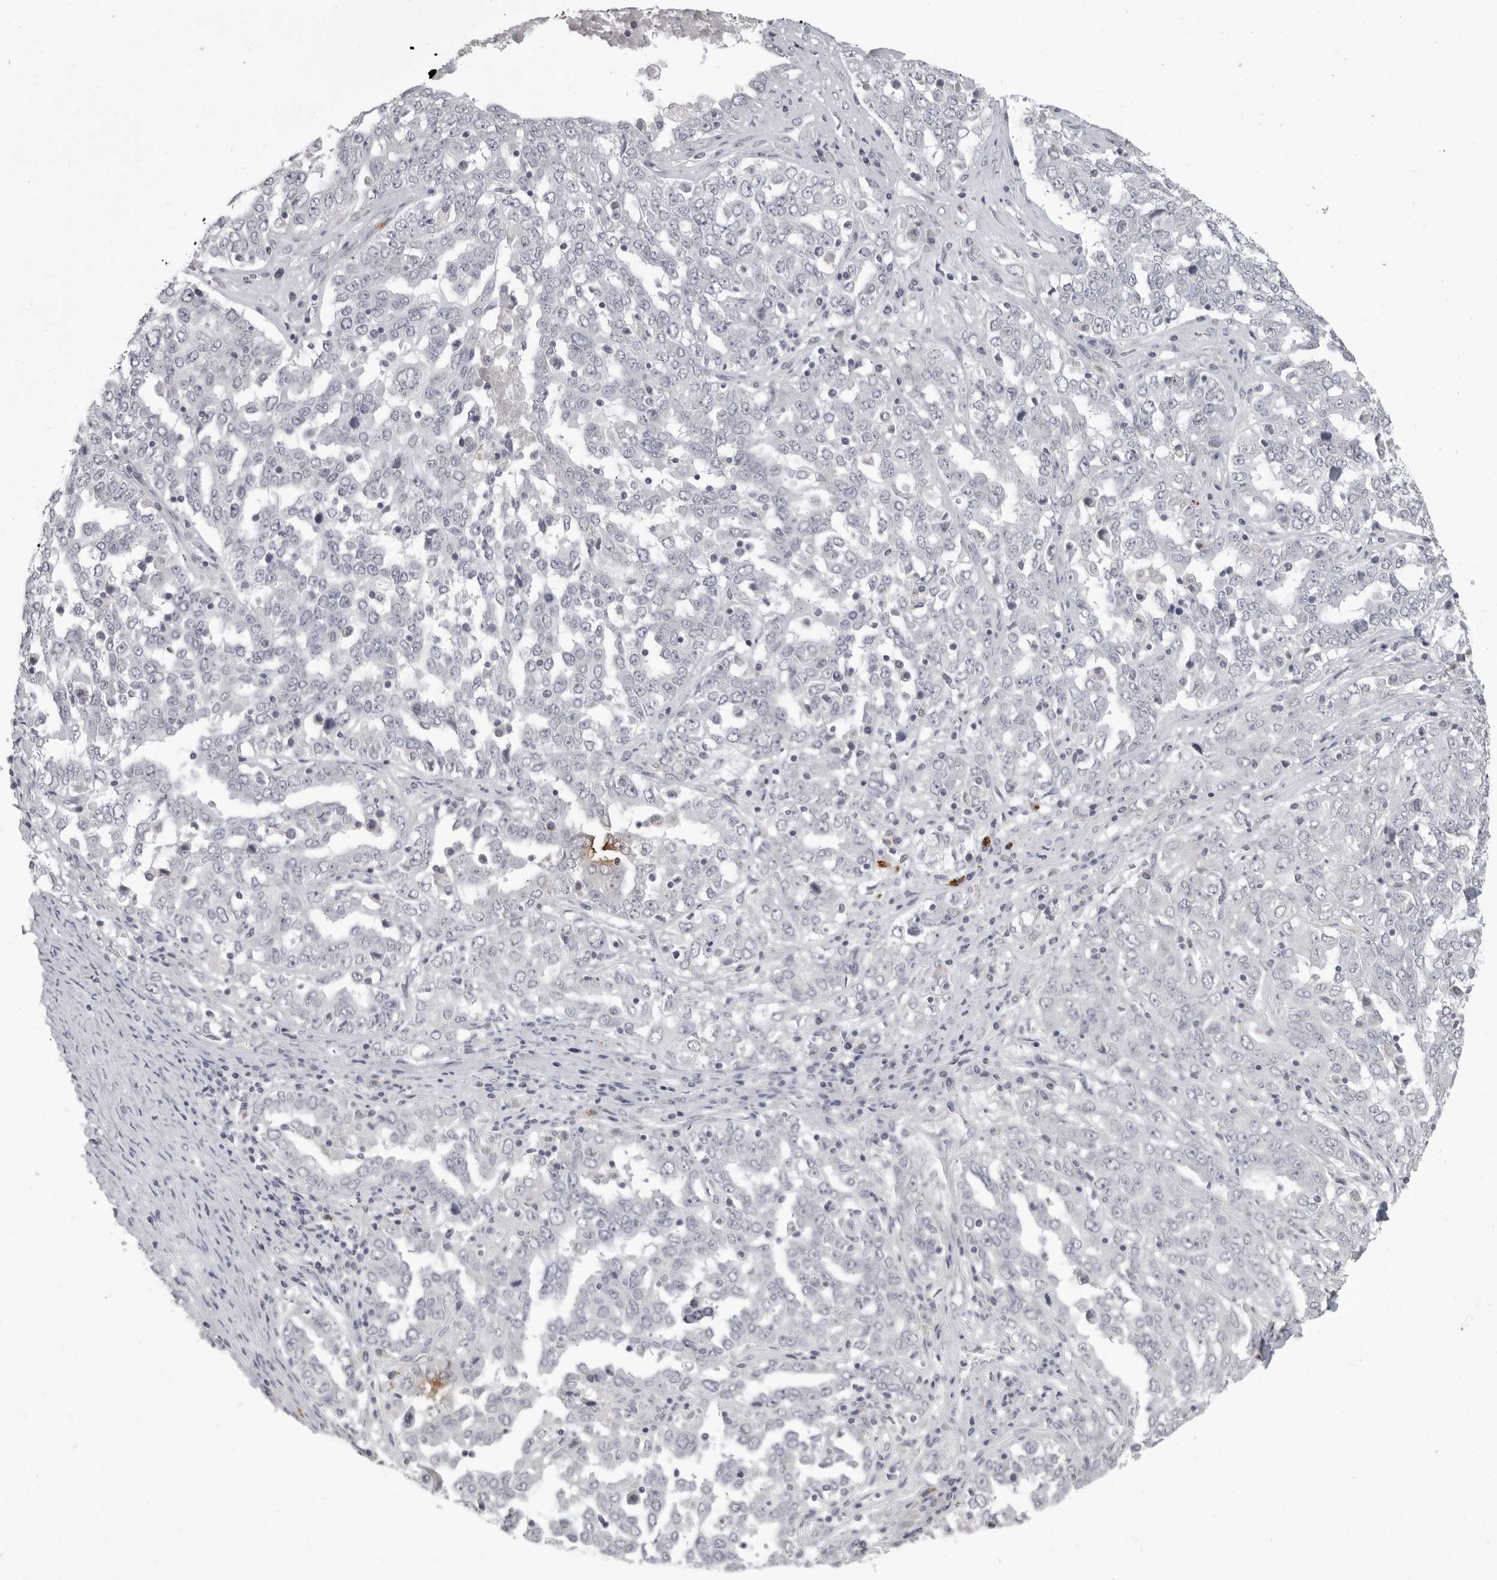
{"staining": {"intensity": "negative", "quantity": "none", "location": "none"}, "tissue": "ovarian cancer", "cell_type": "Tumor cells", "image_type": "cancer", "snomed": [{"axis": "morphology", "description": "Carcinoma, endometroid"}, {"axis": "topography", "description": "Ovary"}], "caption": "Endometroid carcinoma (ovarian) was stained to show a protein in brown. There is no significant expression in tumor cells. (DAB immunohistochemistry (IHC), high magnification).", "gene": "PRSS1", "patient": {"sex": "female", "age": 62}}